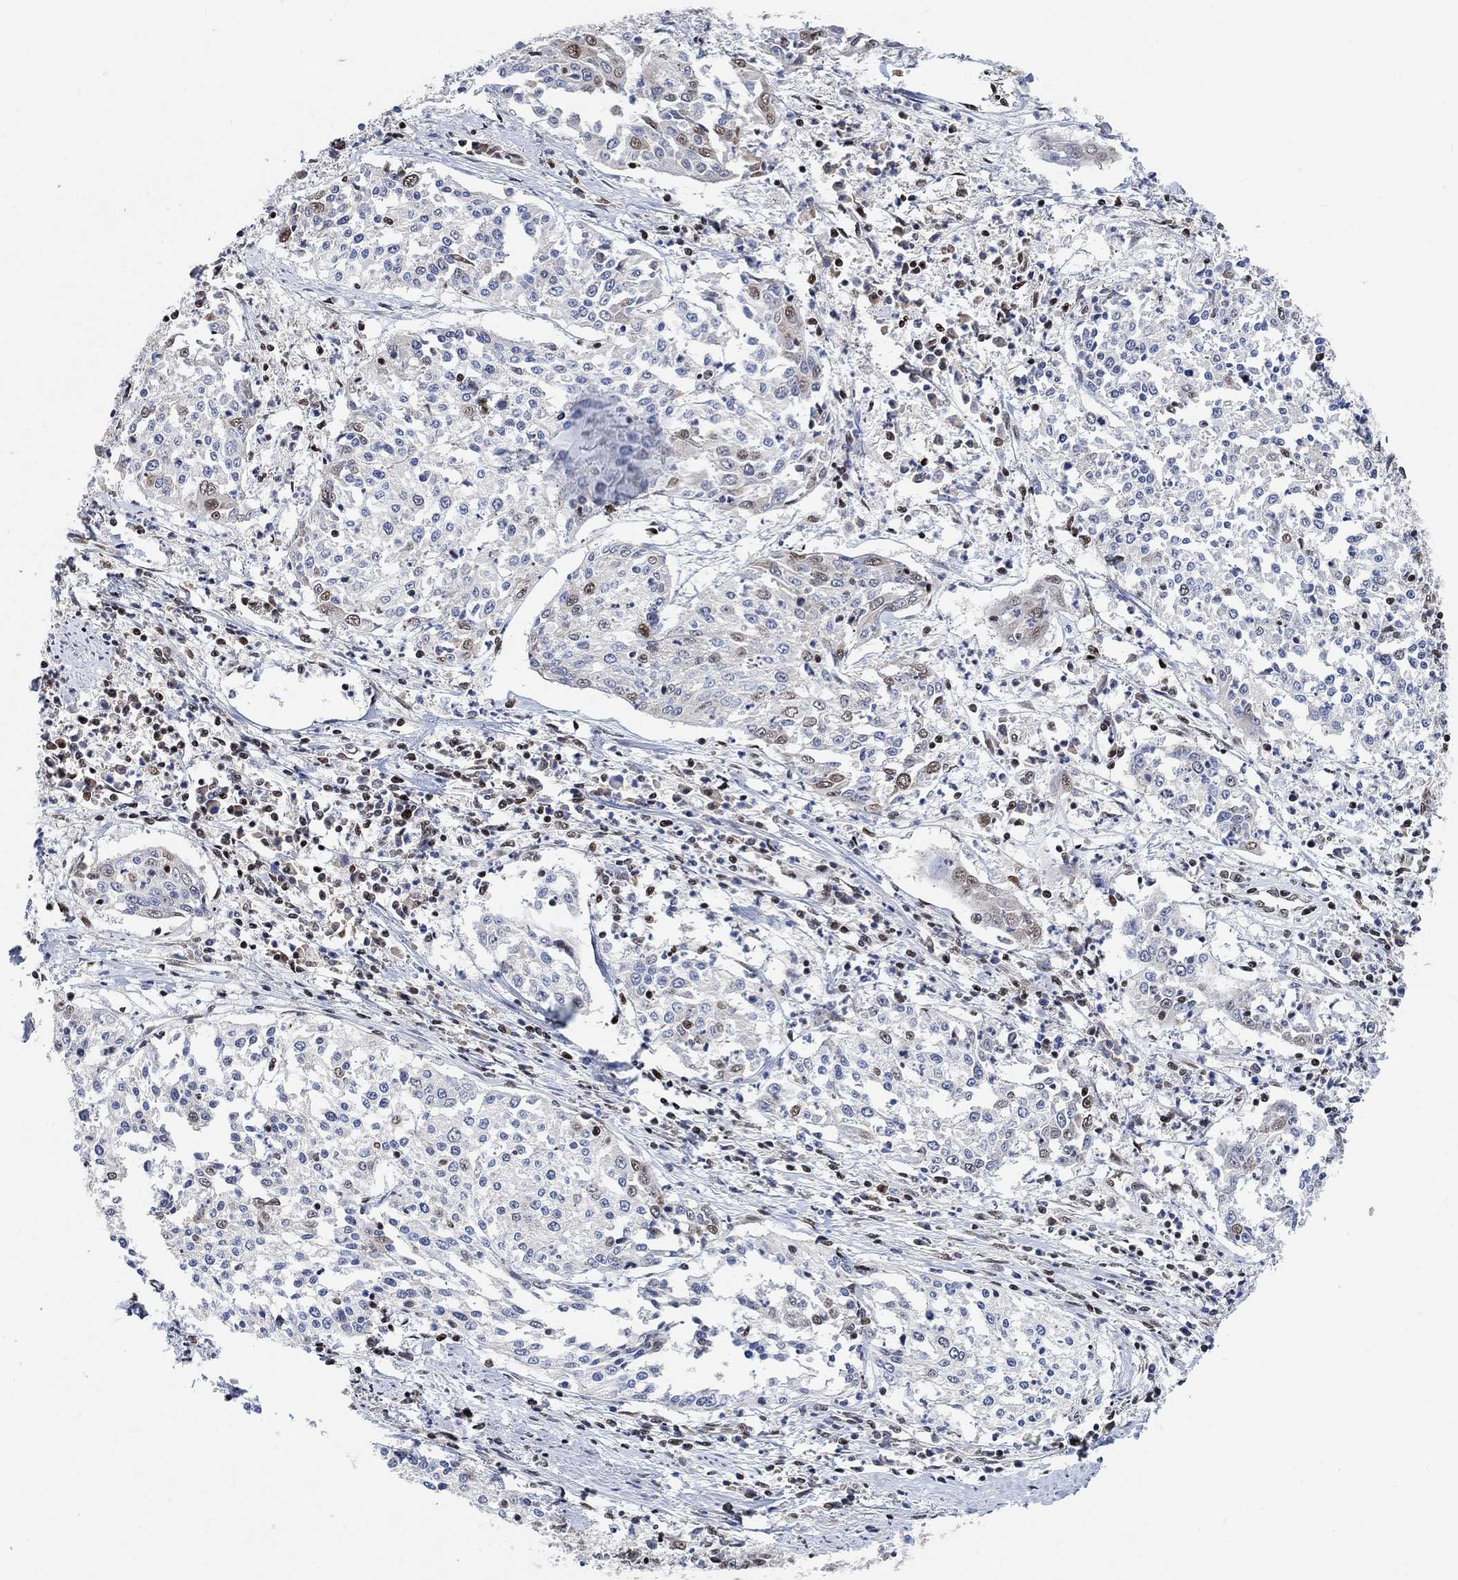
{"staining": {"intensity": "weak", "quantity": "25%-75%", "location": "nuclear"}, "tissue": "cervical cancer", "cell_type": "Tumor cells", "image_type": "cancer", "snomed": [{"axis": "morphology", "description": "Squamous cell carcinoma, NOS"}, {"axis": "topography", "description": "Cervix"}], "caption": "Weak nuclear protein staining is appreciated in approximately 25%-75% of tumor cells in squamous cell carcinoma (cervical).", "gene": "USP39", "patient": {"sex": "female", "age": 41}}